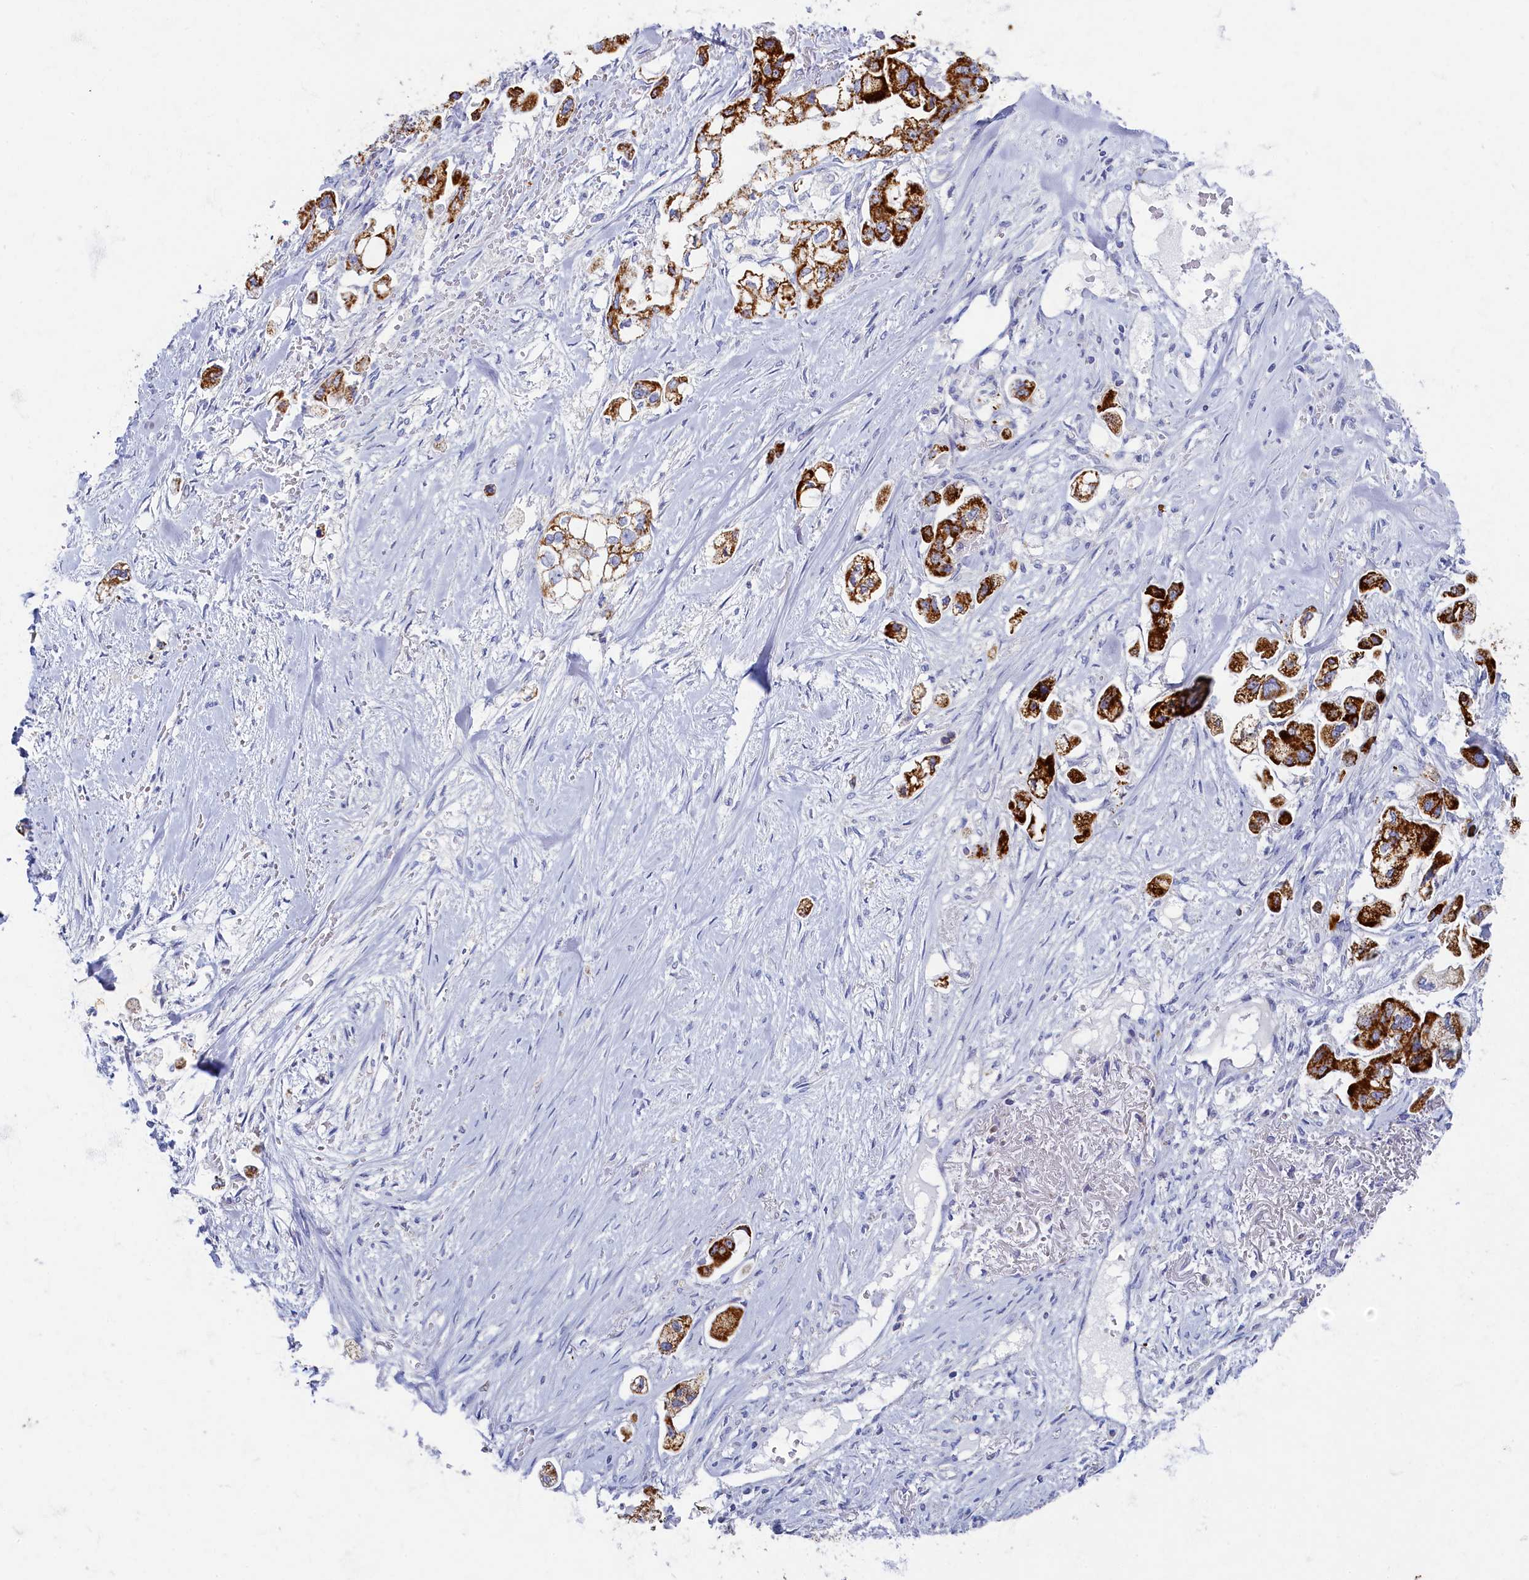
{"staining": {"intensity": "strong", "quantity": ">75%", "location": "cytoplasmic/membranous"}, "tissue": "stomach cancer", "cell_type": "Tumor cells", "image_type": "cancer", "snomed": [{"axis": "morphology", "description": "Adenocarcinoma, NOS"}, {"axis": "topography", "description": "Stomach"}], "caption": "Immunohistochemical staining of human stomach cancer (adenocarcinoma) displays high levels of strong cytoplasmic/membranous expression in approximately >75% of tumor cells.", "gene": "OCIAD2", "patient": {"sex": "male", "age": 62}}